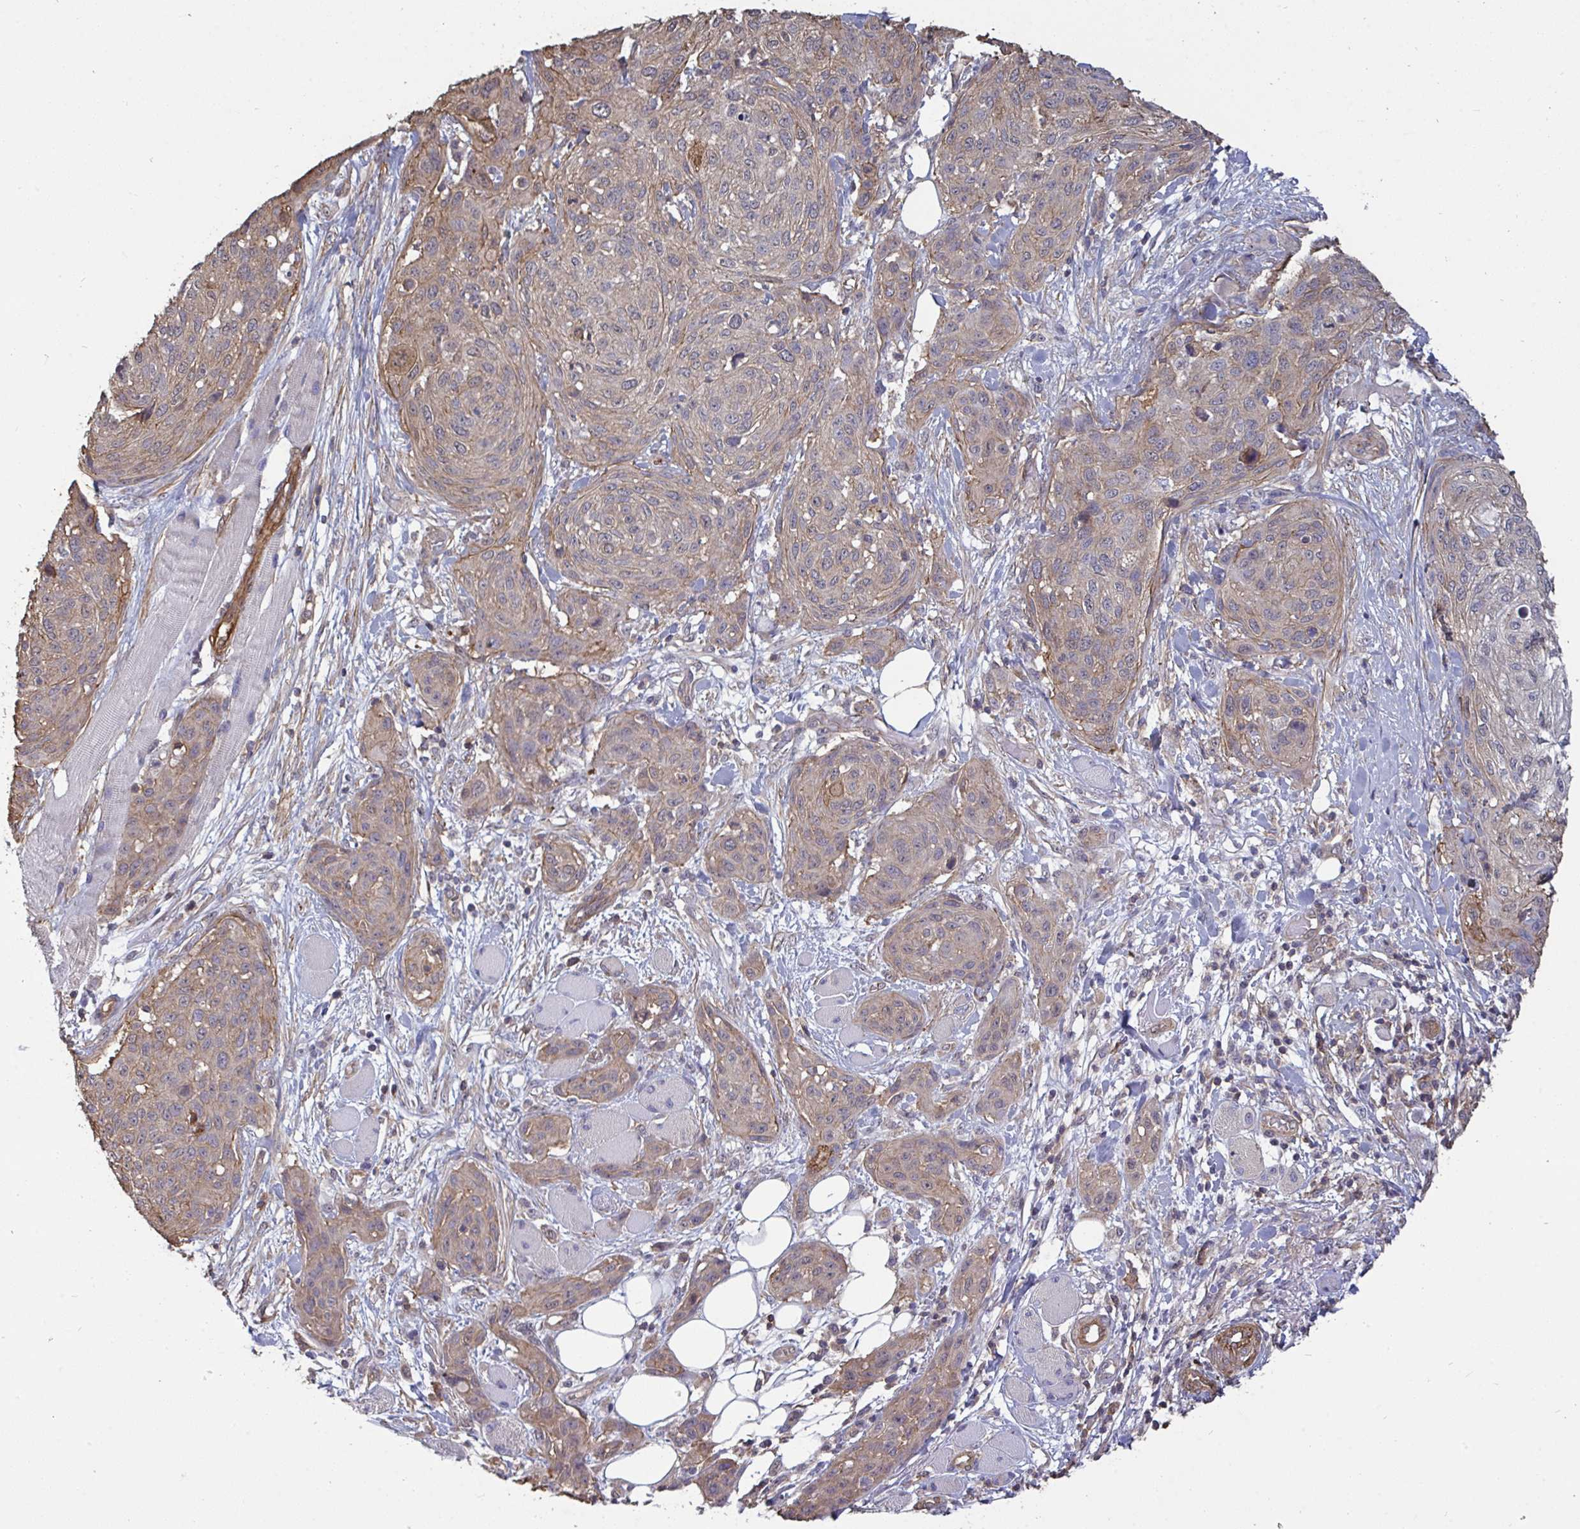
{"staining": {"intensity": "weak", "quantity": "<25%", "location": "cytoplasmic/membranous"}, "tissue": "skin cancer", "cell_type": "Tumor cells", "image_type": "cancer", "snomed": [{"axis": "morphology", "description": "Squamous cell carcinoma, NOS"}, {"axis": "topography", "description": "Skin"}], "caption": "Skin squamous cell carcinoma was stained to show a protein in brown. There is no significant expression in tumor cells.", "gene": "ISCU", "patient": {"sex": "female", "age": 87}}